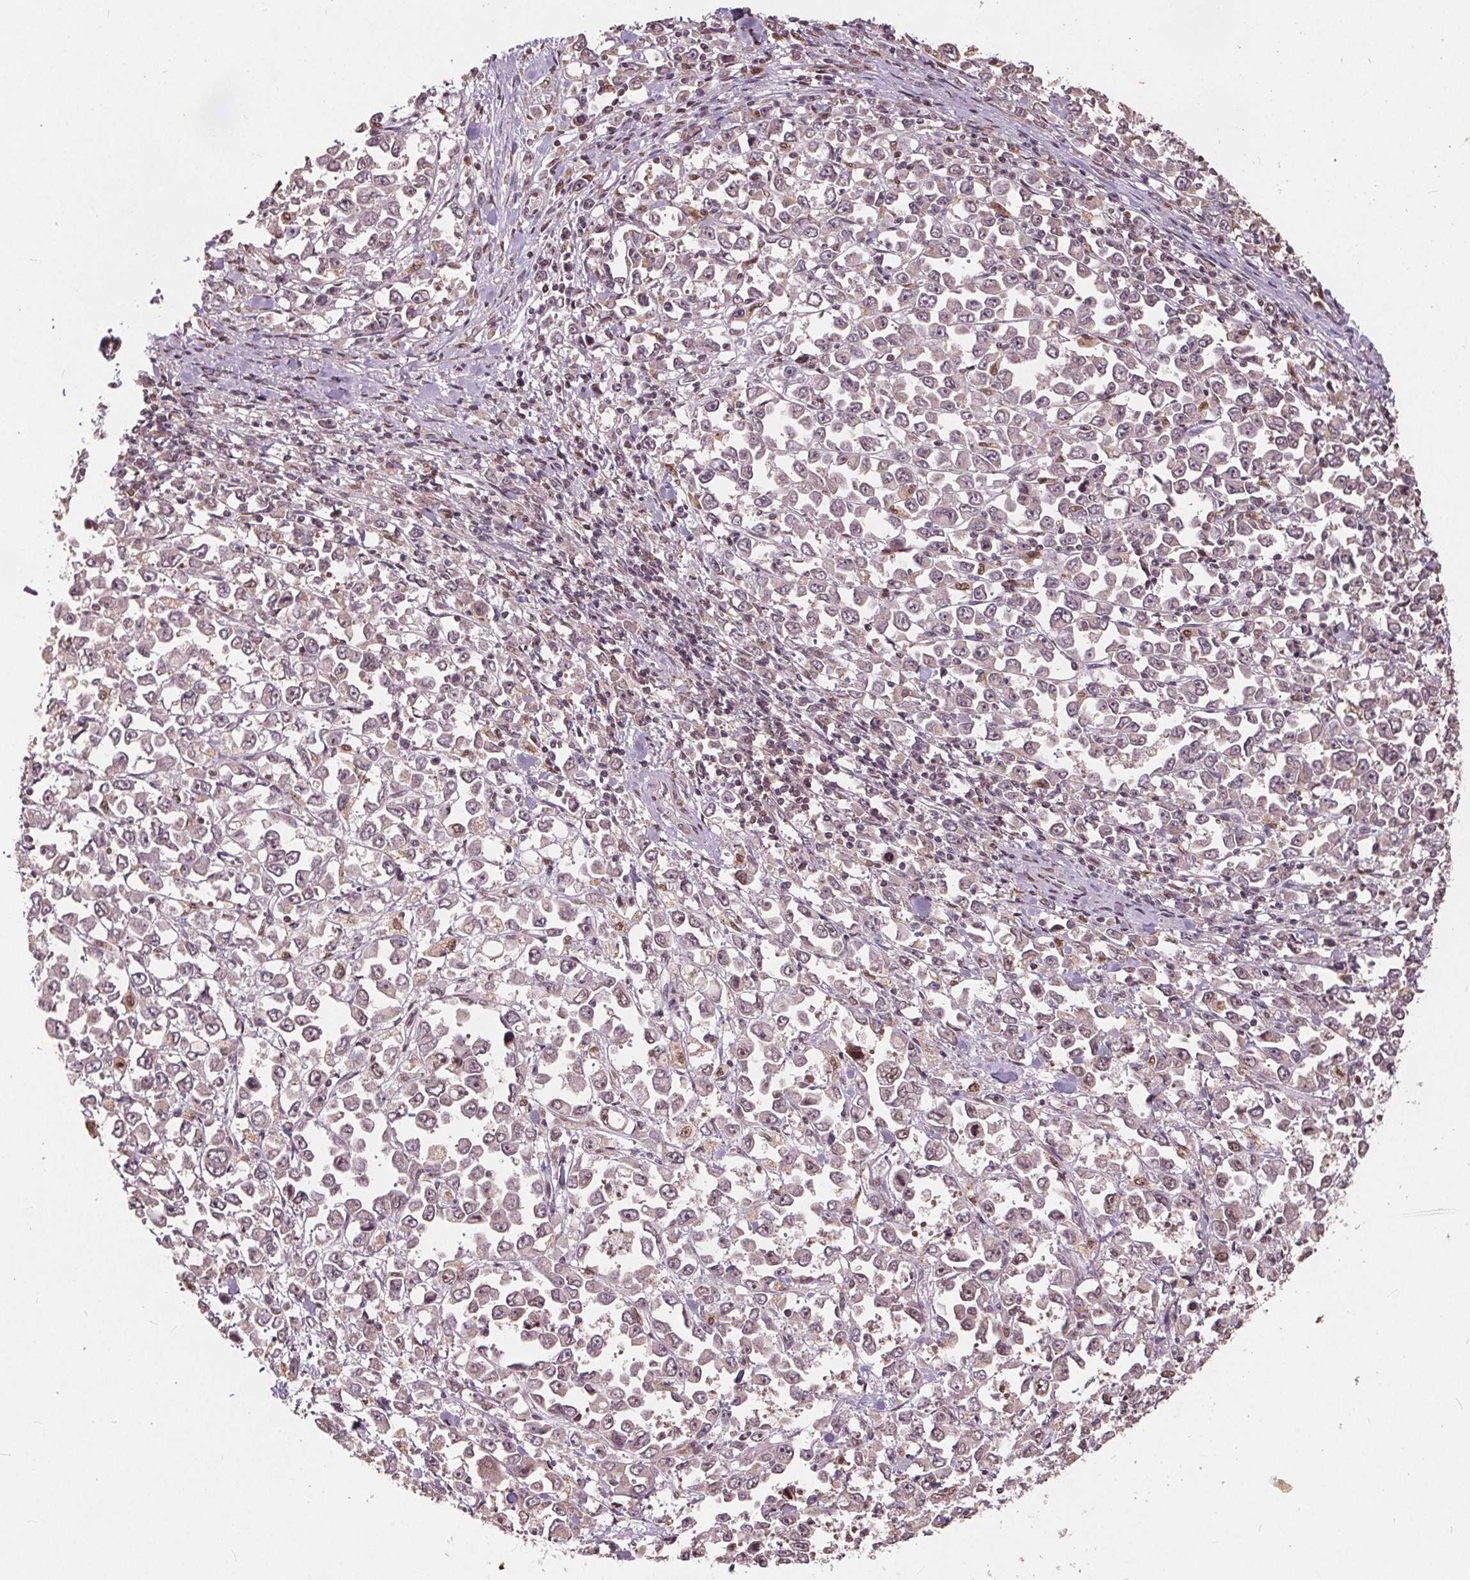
{"staining": {"intensity": "weak", "quantity": "<25%", "location": "nuclear"}, "tissue": "stomach cancer", "cell_type": "Tumor cells", "image_type": "cancer", "snomed": [{"axis": "morphology", "description": "Adenocarcinoma, NOS"}, {"axis": "topography", "description": "Stomach, upper"}], "caption": "This photomicrograph is of stomach cancer stained with immunohistochemistry to label a protein in brown with the nuclei are counter-stained blue. There is no staining in tumor cells. Nuclei are stained in blue.", "gene": "HIF1AN", "patient": {"sex": "male", "age": 70}}